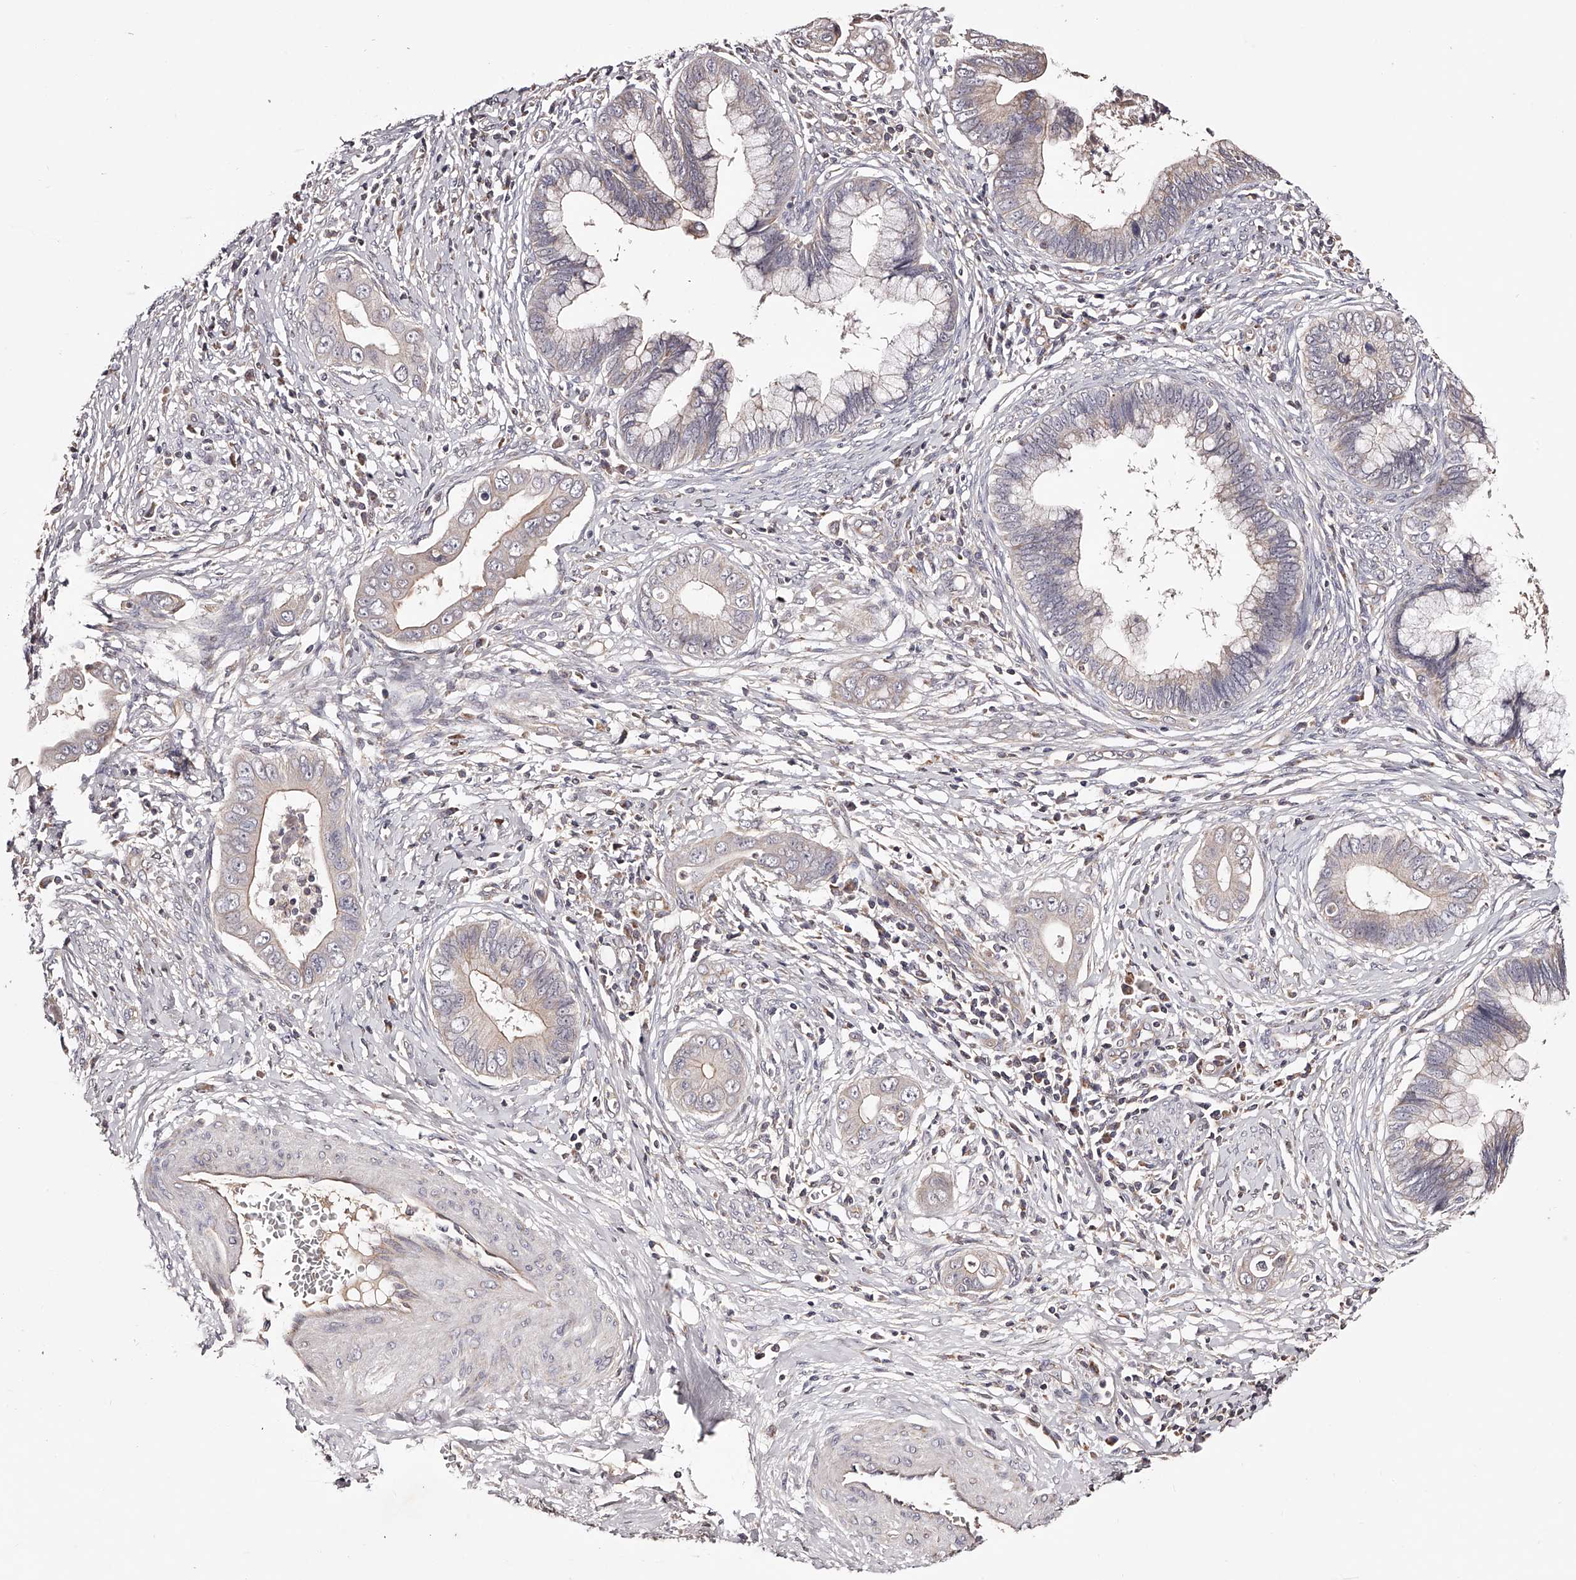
{"staining": {"intensity": "negative", "quantity": "none", "location": "none"}, "tissue": "cervical cancer", "cell_type": "Tumor cells", "image_type": "cancer", "snomed": [{"axis": "morphology", "description": "Adenocarcinoma, NOS"}, {"axis": "topography", "description": "Cervix"}], "caption": "There is no significant positivity in tumor cells of cervical adenocarcinoma. (Stains: DAB (3,3'-diaminobenzidine) immunohistochemistry with hematoxylin counter stain, Microscopy: brightfield microscopy at high magnification).", "gene": "USP21", "patient": {"sex": "female", "age": 44}}